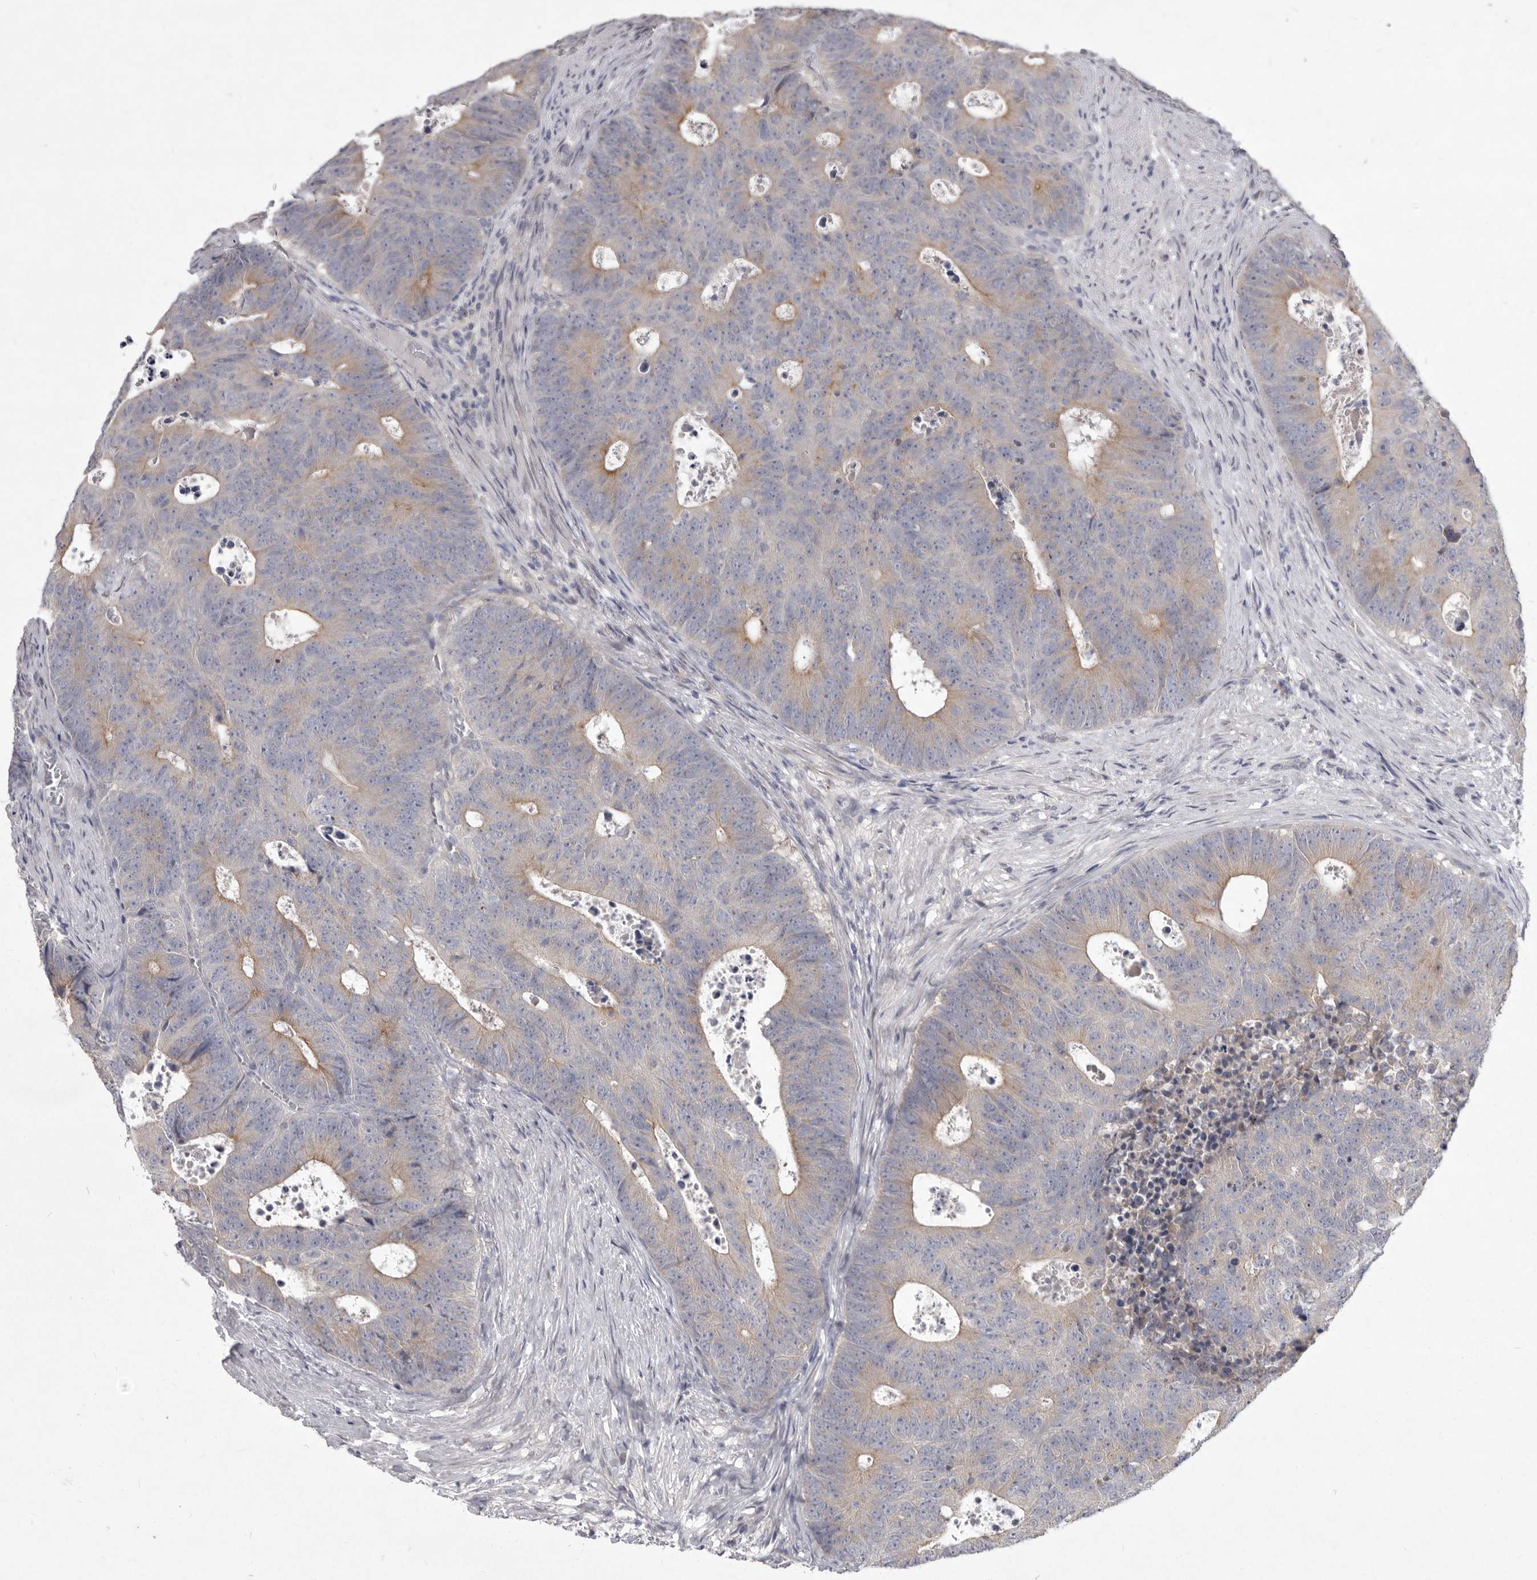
{"staining": {"intensity": "moderate", "quantity": "25%-75%", "location": "cytoplasmic/membranous"}, "tissue": "colorectal cancer", "cell_type": "Tumor cells", "image_type": "cancer", "snomed": [{"axis": "morphology", "description": "Adenocarcinoma, NOS"}, {"axis": "topography", "description": "Colon"}], "caption": "An image showing moderate cytoplasmic/membranous positivity in about 25%-75% of tumor cells in colorectal adenocarcinoma, as visualized by brown immunohistochemical staining.", "gene": "P2RX6", "patient": {"sex": "male", "age": 87}}